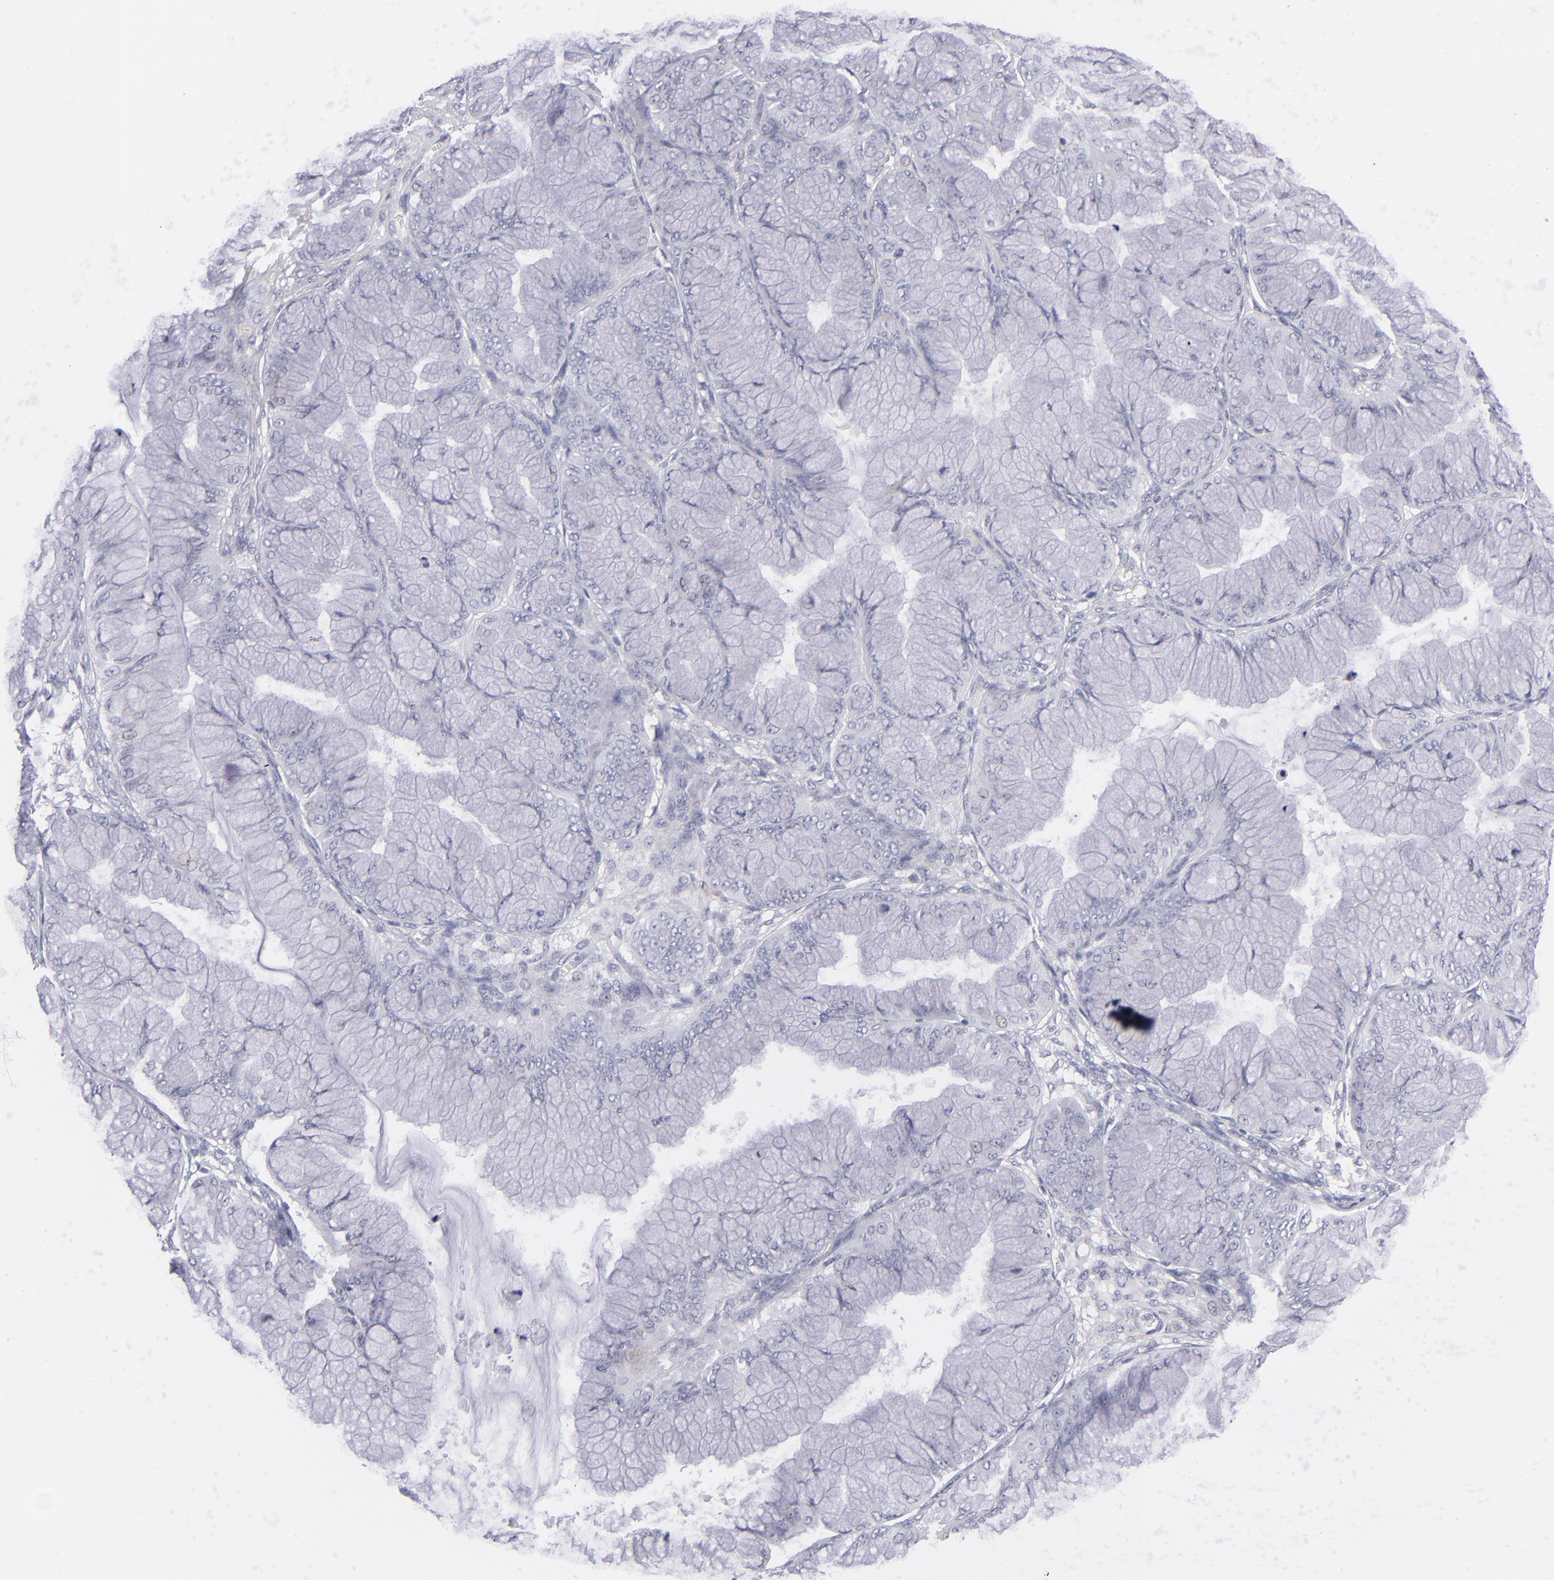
{"staining": {"intensity": "negative", "quantity": "none", "location": "none"}, "tissue": "ovarian cancer", "cell_type": "Tumor cells", "image_type": "cancer", "snomed": [{"axis": "morphology", "description": "Cystadenocarcinoma, mucinous, NOS"}, {"axis": "topography", "description": "Ovary"}], "caption": "The histopathology image demonstrates no significant staining in tumor cells of mucinous cystadenocarcinoma (ovarian).", "gene": "MYH11", "patient": {"sex": "female", "age": 63}}